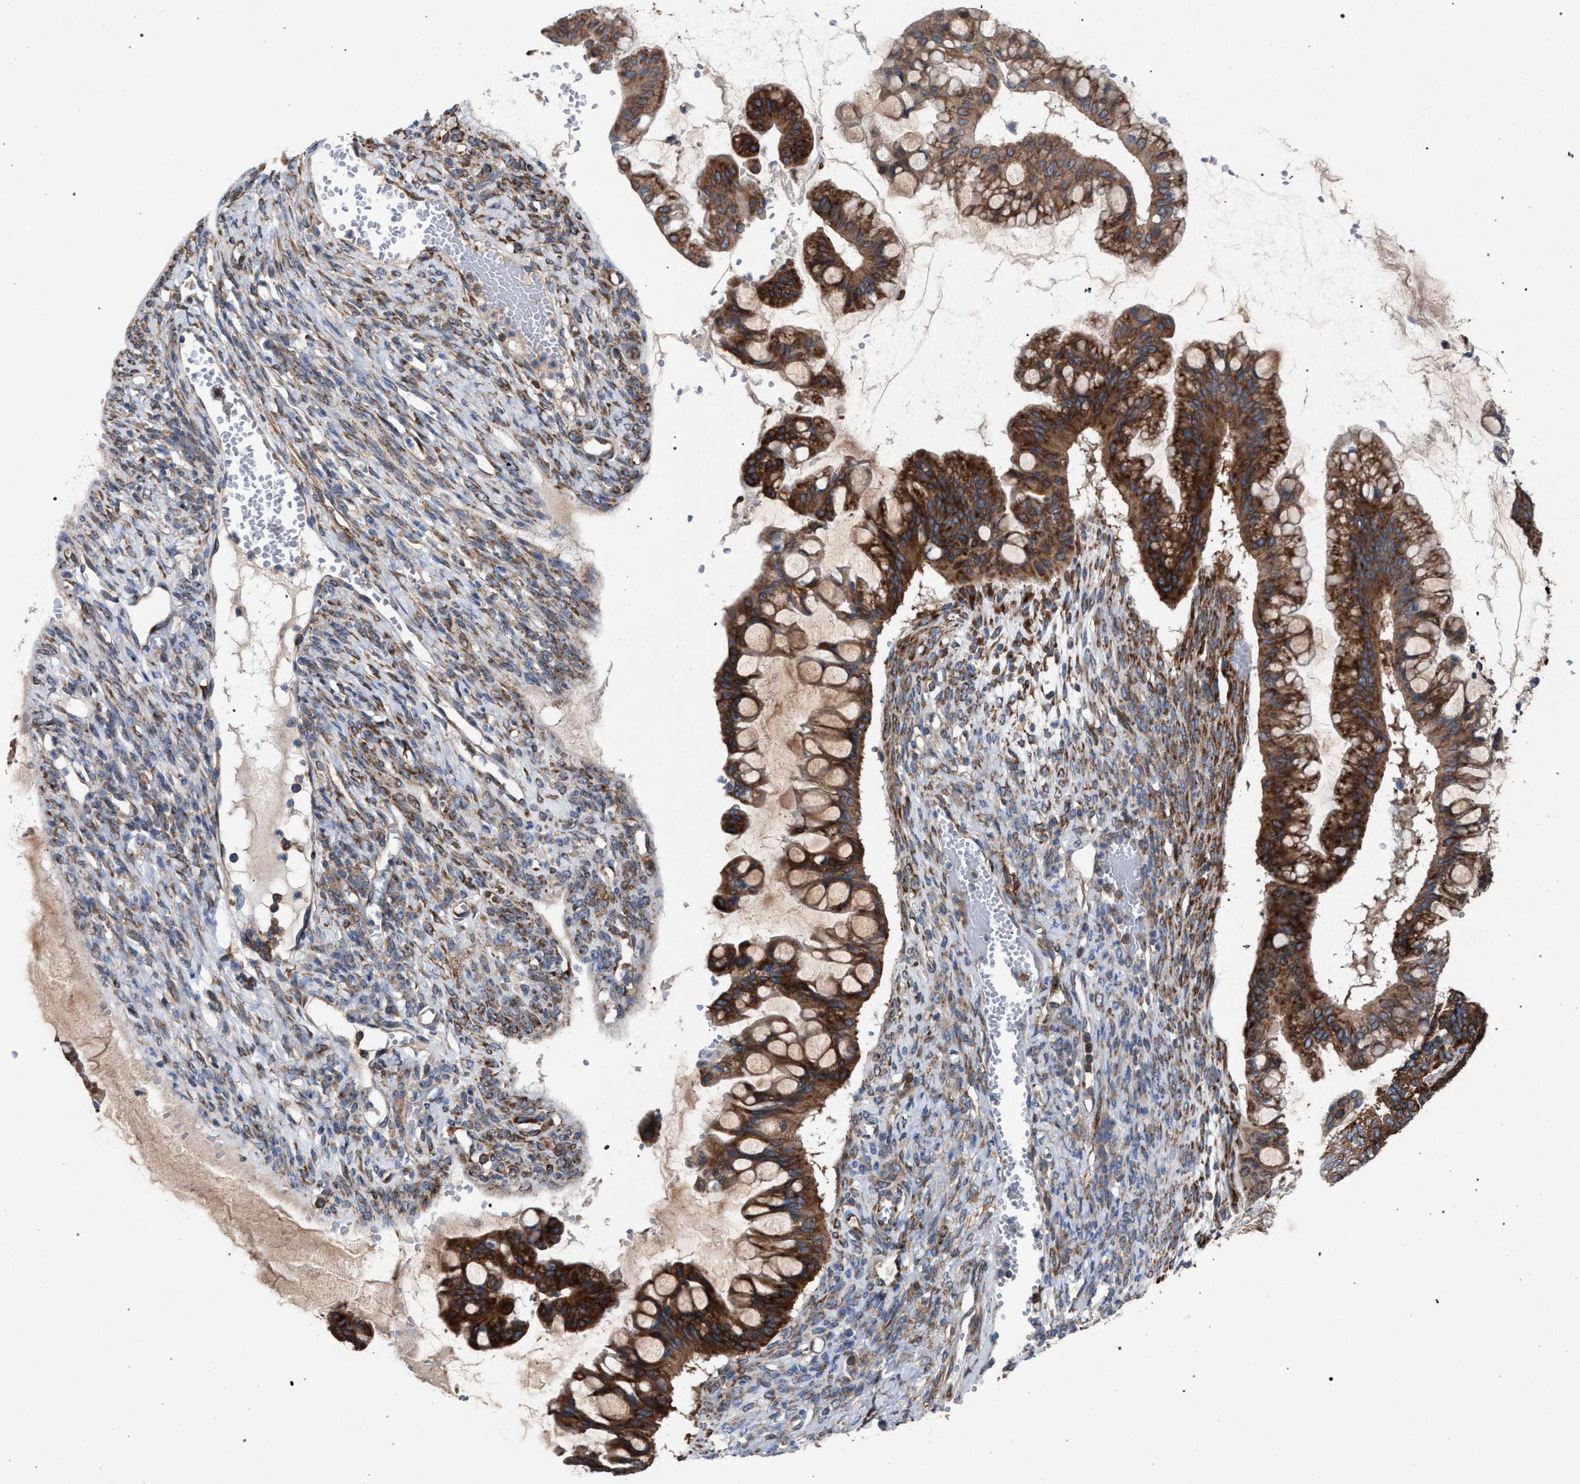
{"staining": {"intensity": "strong", "quantity": ">75%", "location": "cytoplasmic/membranous"}, "tissue": "ovarian cancer", "cell_type": "Tumor cells", "image_type": "cancer", "snomed": [{"axis": "morphology", "description": "Cystadenocarcinoma, mucinous, NOS"}, {"axis": "topography", "description": "Ovary"}], "caption": "This image shows IHC staining of human mucinous cystadenocarcinoma (ovarian), with high strong cytoplasmic/membranous expression in about >75% of tumor cells.", "gene": "CDR2L", "patient": {"sex": "female", "age": 73}}